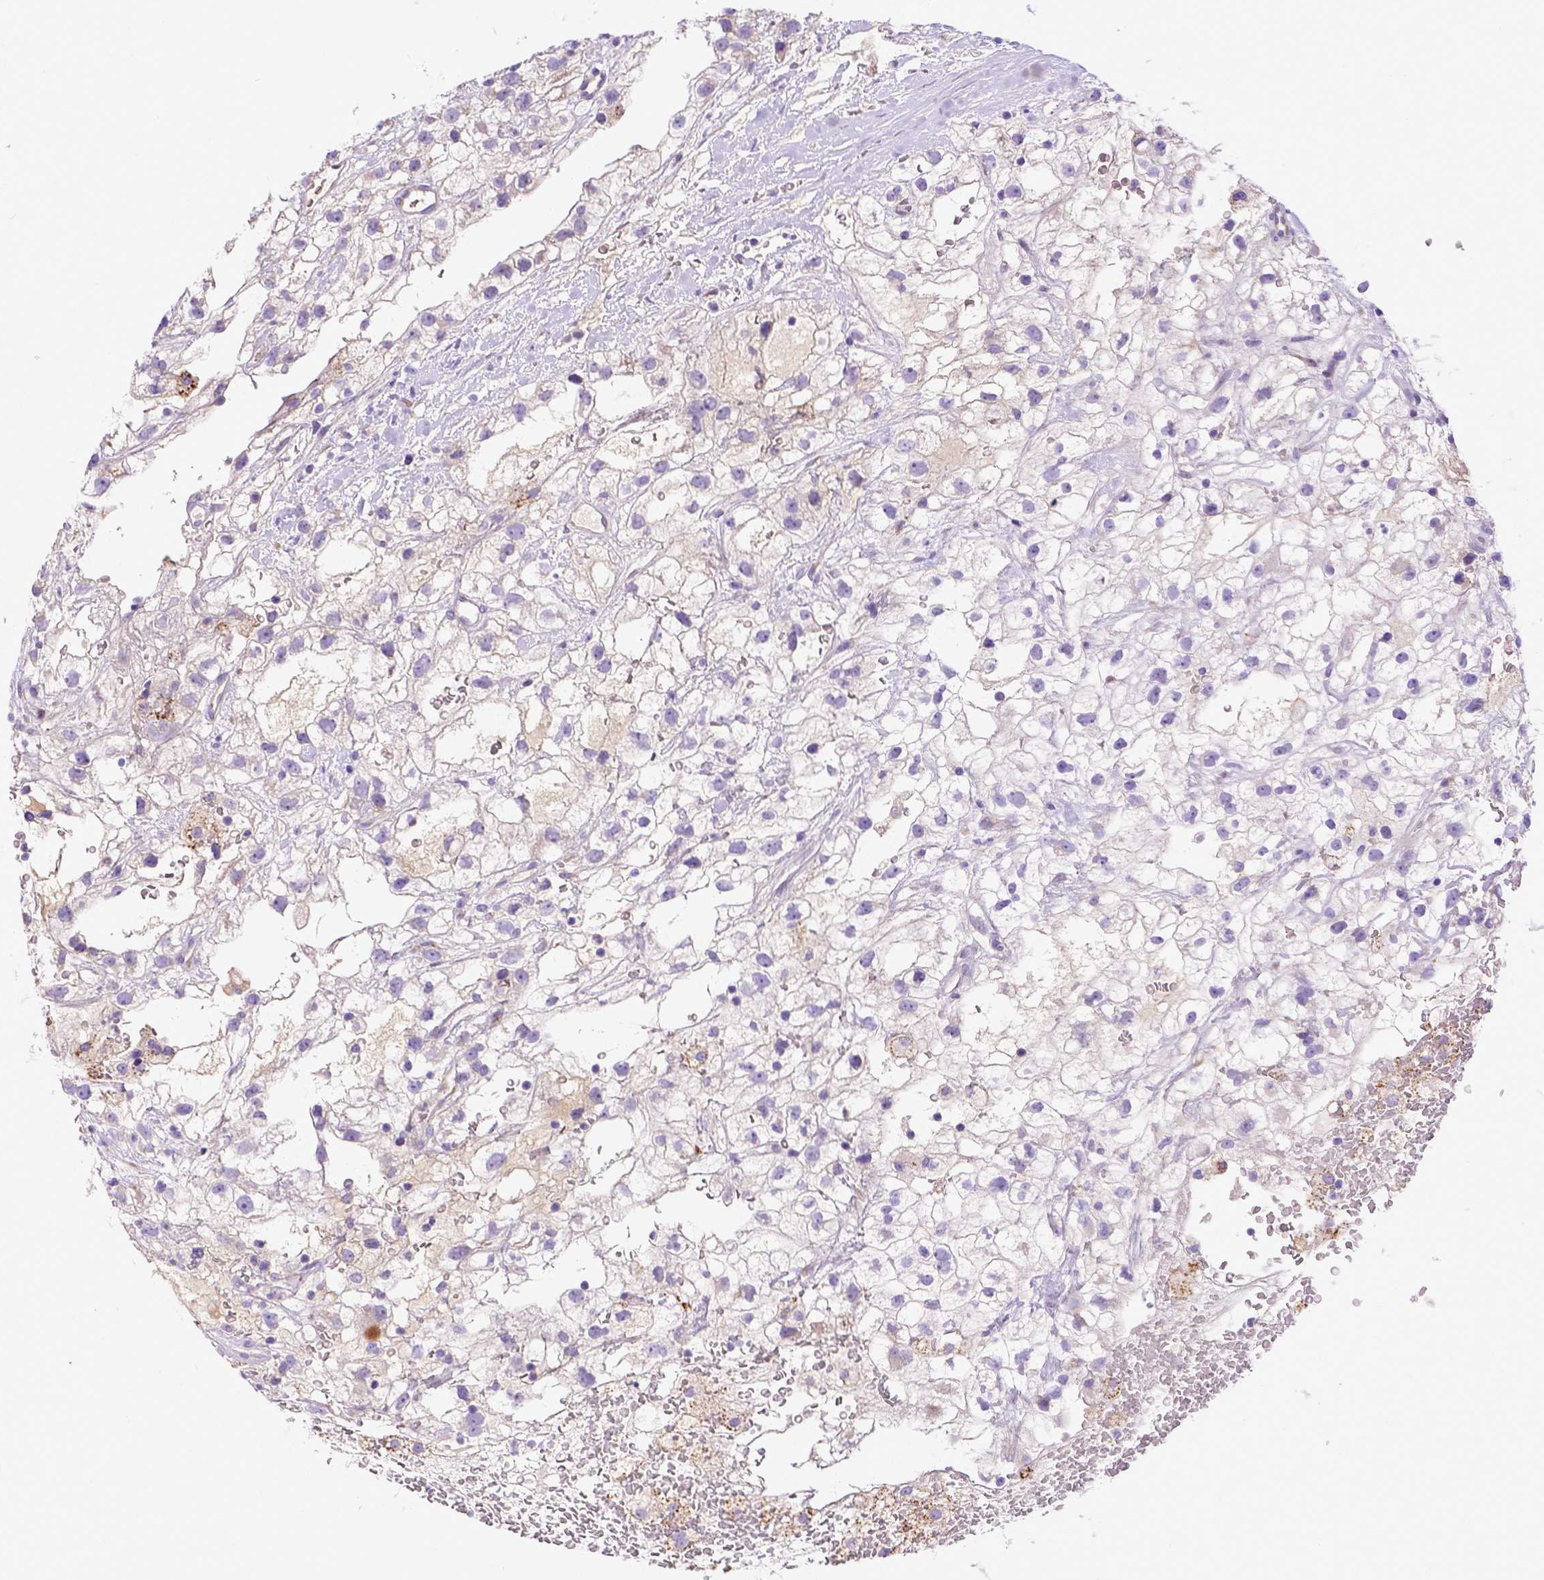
{"staining": {"intensity": "negative", "quantity": "none", "location": "none"}, "tissue": "renal cancer", "cell_type": "Tumor cells", "image_type": "cancer", "snomed": [{"axis": "morphology", "description": "Adenocarcinoma, NOS"}, {"axis": "topography", "description": "Kidney"}], "caption": "Renal cancer (adenocarcinoma) stained for a protein using IHC shows no staining tumor cells.", "gene": "CFAP300", "patient": {"sex": "male", "age": 59}}